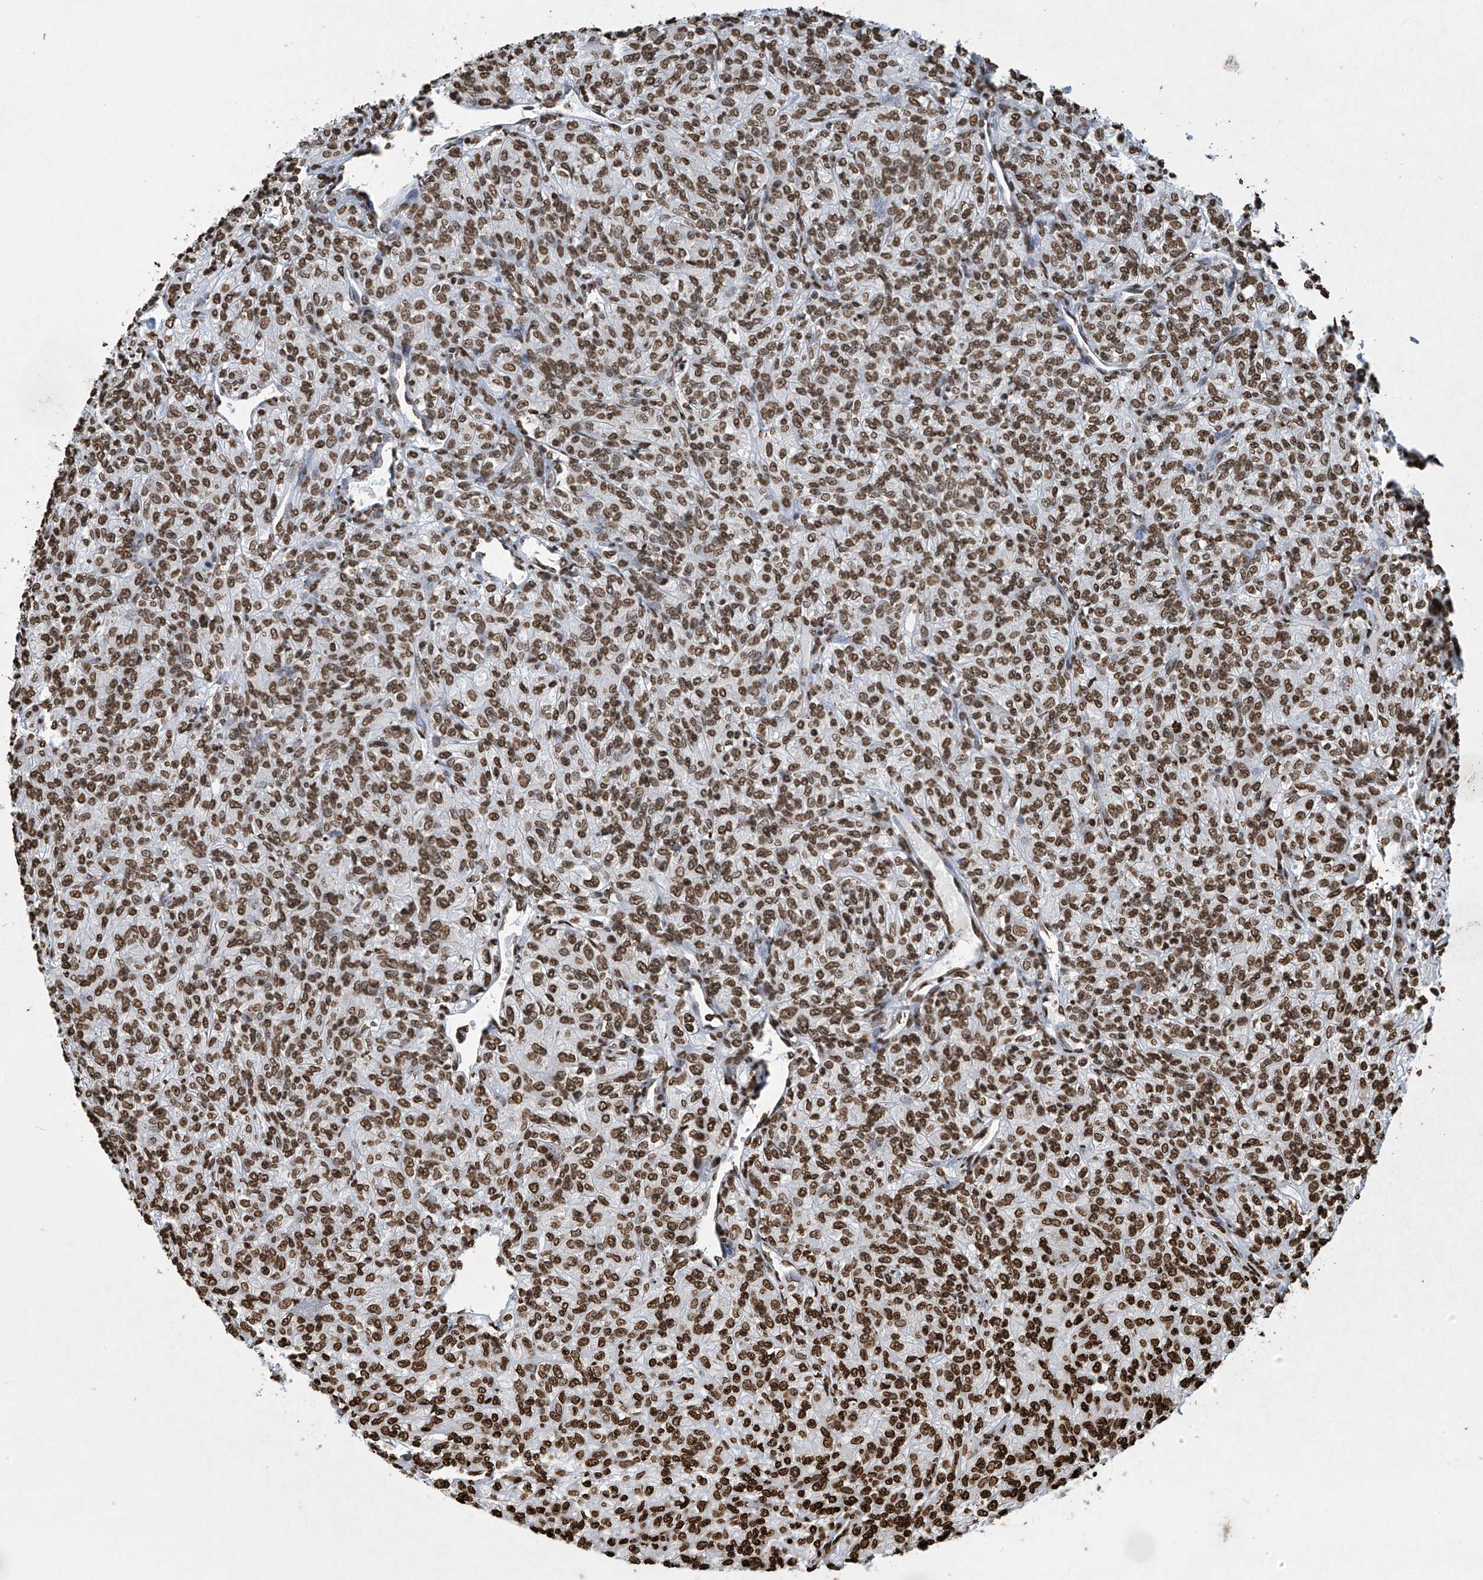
{"staining": {"intensity": "strong", "quantity": ">75%", "location": "nuclear"}, "tissue": "renal cancer", "cell_type": "Tumor cells", "image_type": "cancer", "snomed": [{"axis": "morphology", "description": "Adenocarcinoma, NOS"}, {"axis": "topography", "description": "Kidney"}], "caption": "Human adenocarcinoma (renal) stained with a brown dye demonstrates strong nuclear positive expression in about >75% of tumor cells.", "gene": "H3-3A", "patient": {"sex": "male", "age": 77}}